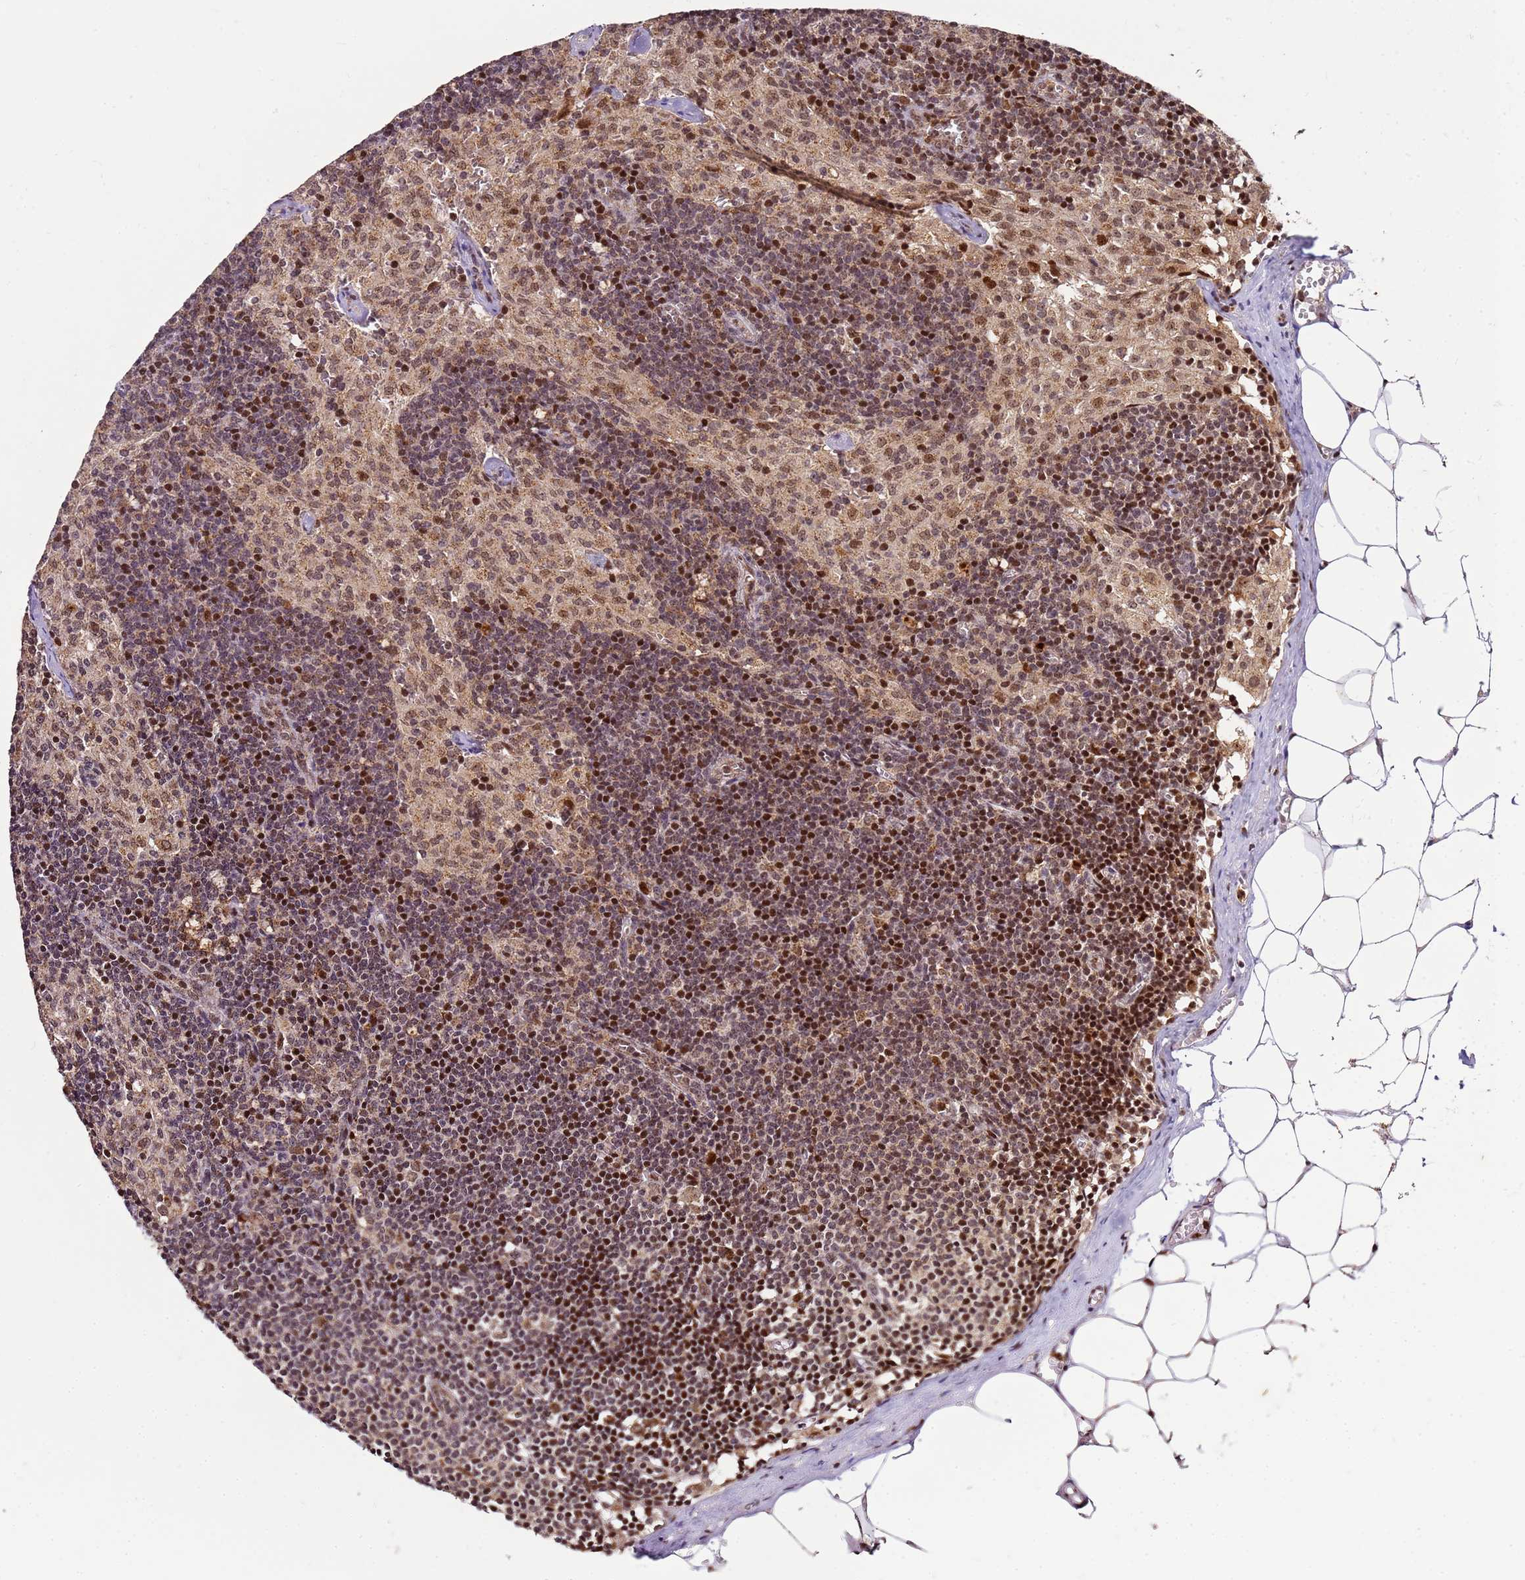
{"staining": {"intensity": "moderate", "quantity": ">75%", "location": "nuclear"}, "tissue": "lymph node", "cell_type": "Germinal center cells", "image_type": "normal", "snomed": [{"axis": "morphology", "description": "Normal tissue, NOS"}, {"axis": "topography", "description": "Lymph node"}], "caption": "This micrograph reveals IHC staining of normal human lymph node, with medium moderate nuclear positivity in approximately >75% of germinal center cells.", "gene": "PEX14", "patient": {"sex": "female", "age": 42}}